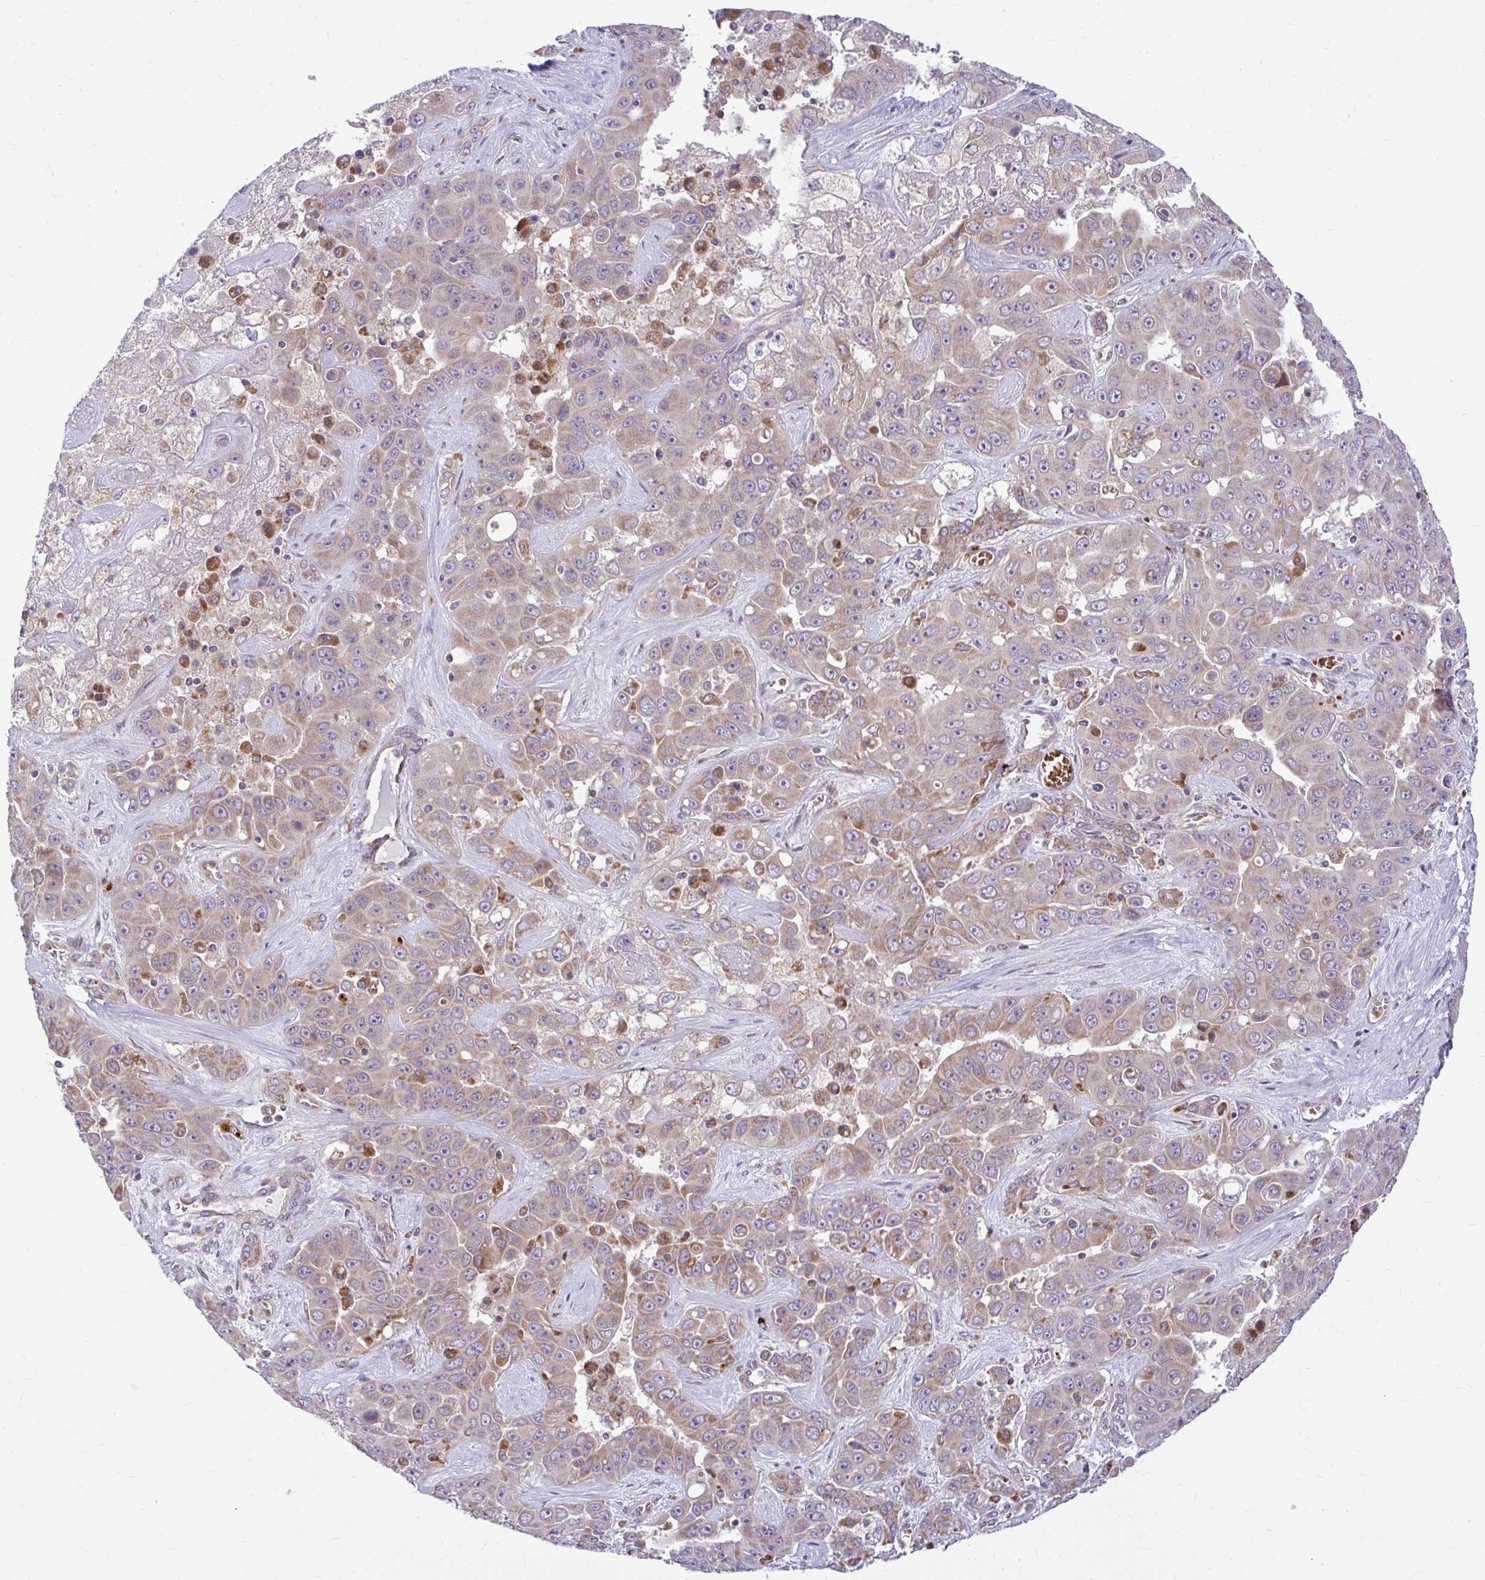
{"staining": {"intensity": "moderate", "quantity": "25%-75%", "location": "cytoplasmic/membranous"}, "tissue": "liver cancer", "cell_type": "Tumor cells", "image_type": "cancer", "snomed": [{"axis": "morphology", "description": "Cholangiocarcinoma"}, {"axis": "topography", "description": "Liver"}], "caption": "A medium amount of moderate cytoplasmic/membranous expression is appreciated in about 25%-75% of tumor cells in liver cholangiocarcinoma tissue. Nuclei are stained in blue.", "gene": "VTI1B", "patient": {"sex": "female", "age": 52}}